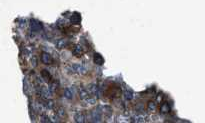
{"staining": {"intensity": "strong", "quantity": "25%-75%", "location": "cytoplasmic/membranous"}, "tissue": "lymphoma", "cell_type": "Tumor cells", "image_type": "cancer", "snomed": [{"axis": "morphology", "description": "Malignant lymphoma, non-Hodgkin's type, Low grade"}, {"axis": "topography", "description": "Spleen"}], "caption": "Protein staining of lymphoma tissue displays strong cytoplasmic/membranous expression in about 25%-75% of tumor cells. Nuclei are stained in blue.", "gene": "YARS1", "patient": {"sex": "female", "age": 19}}